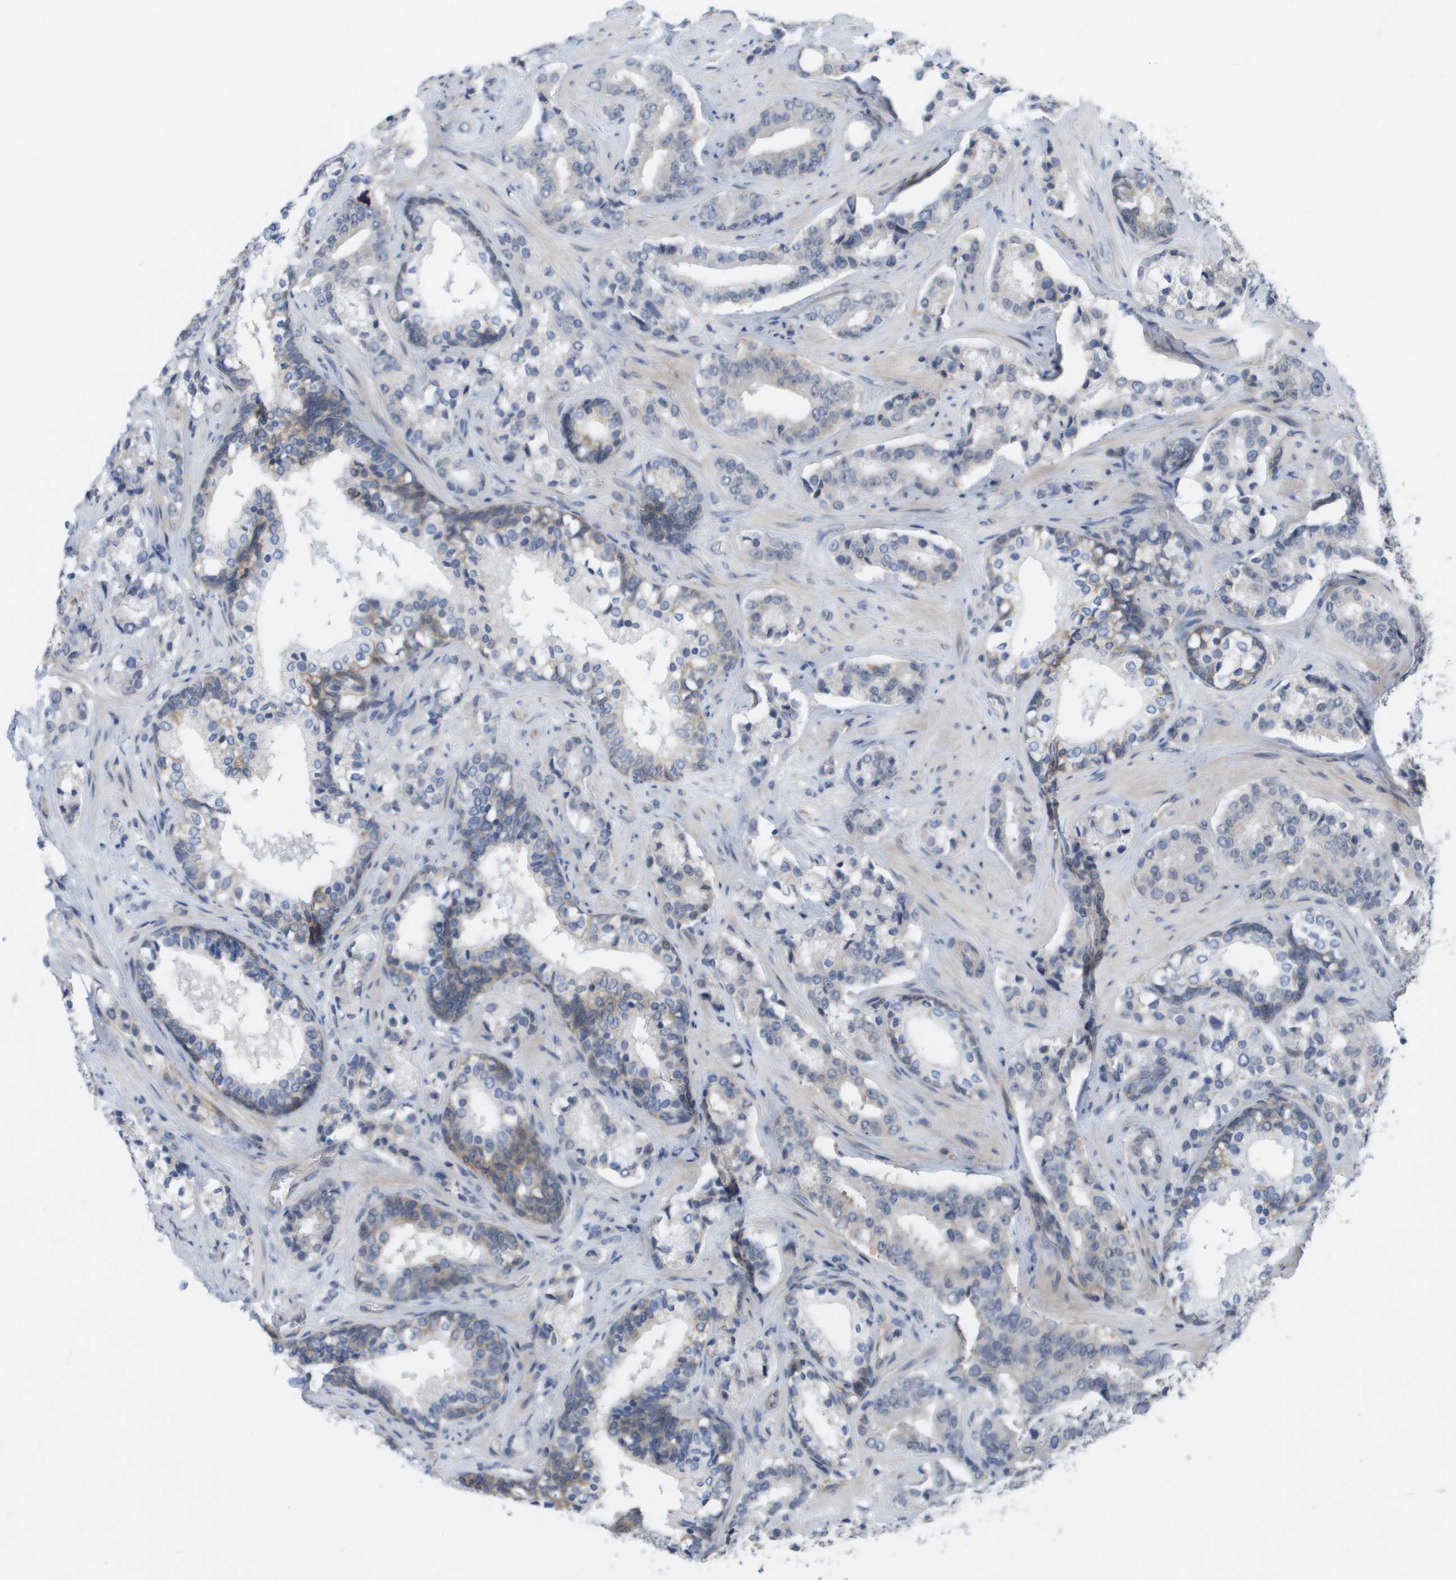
{"staining": {"intensity": "weak", "quantity": "<25%", "location": "cytoplasmic/membranous"}, "tissue": "prostate cancer", "cell_type": "Tumor cells", "image_type": "cancer", "snomed": [{"axis": "morphology", "description": "Adenocarcinoma, High grade"}, {"axis": "topography", "description": "Prostate"}], "caption": "Immunohistochemistry photomicrograph of human high-grade adenocarcinoma (prostate) stained for a protein (brown), which demonstrates no staining in tumor cells.", "gene": "MTARC2", "patient": {"sex": "male", "age": 60}}